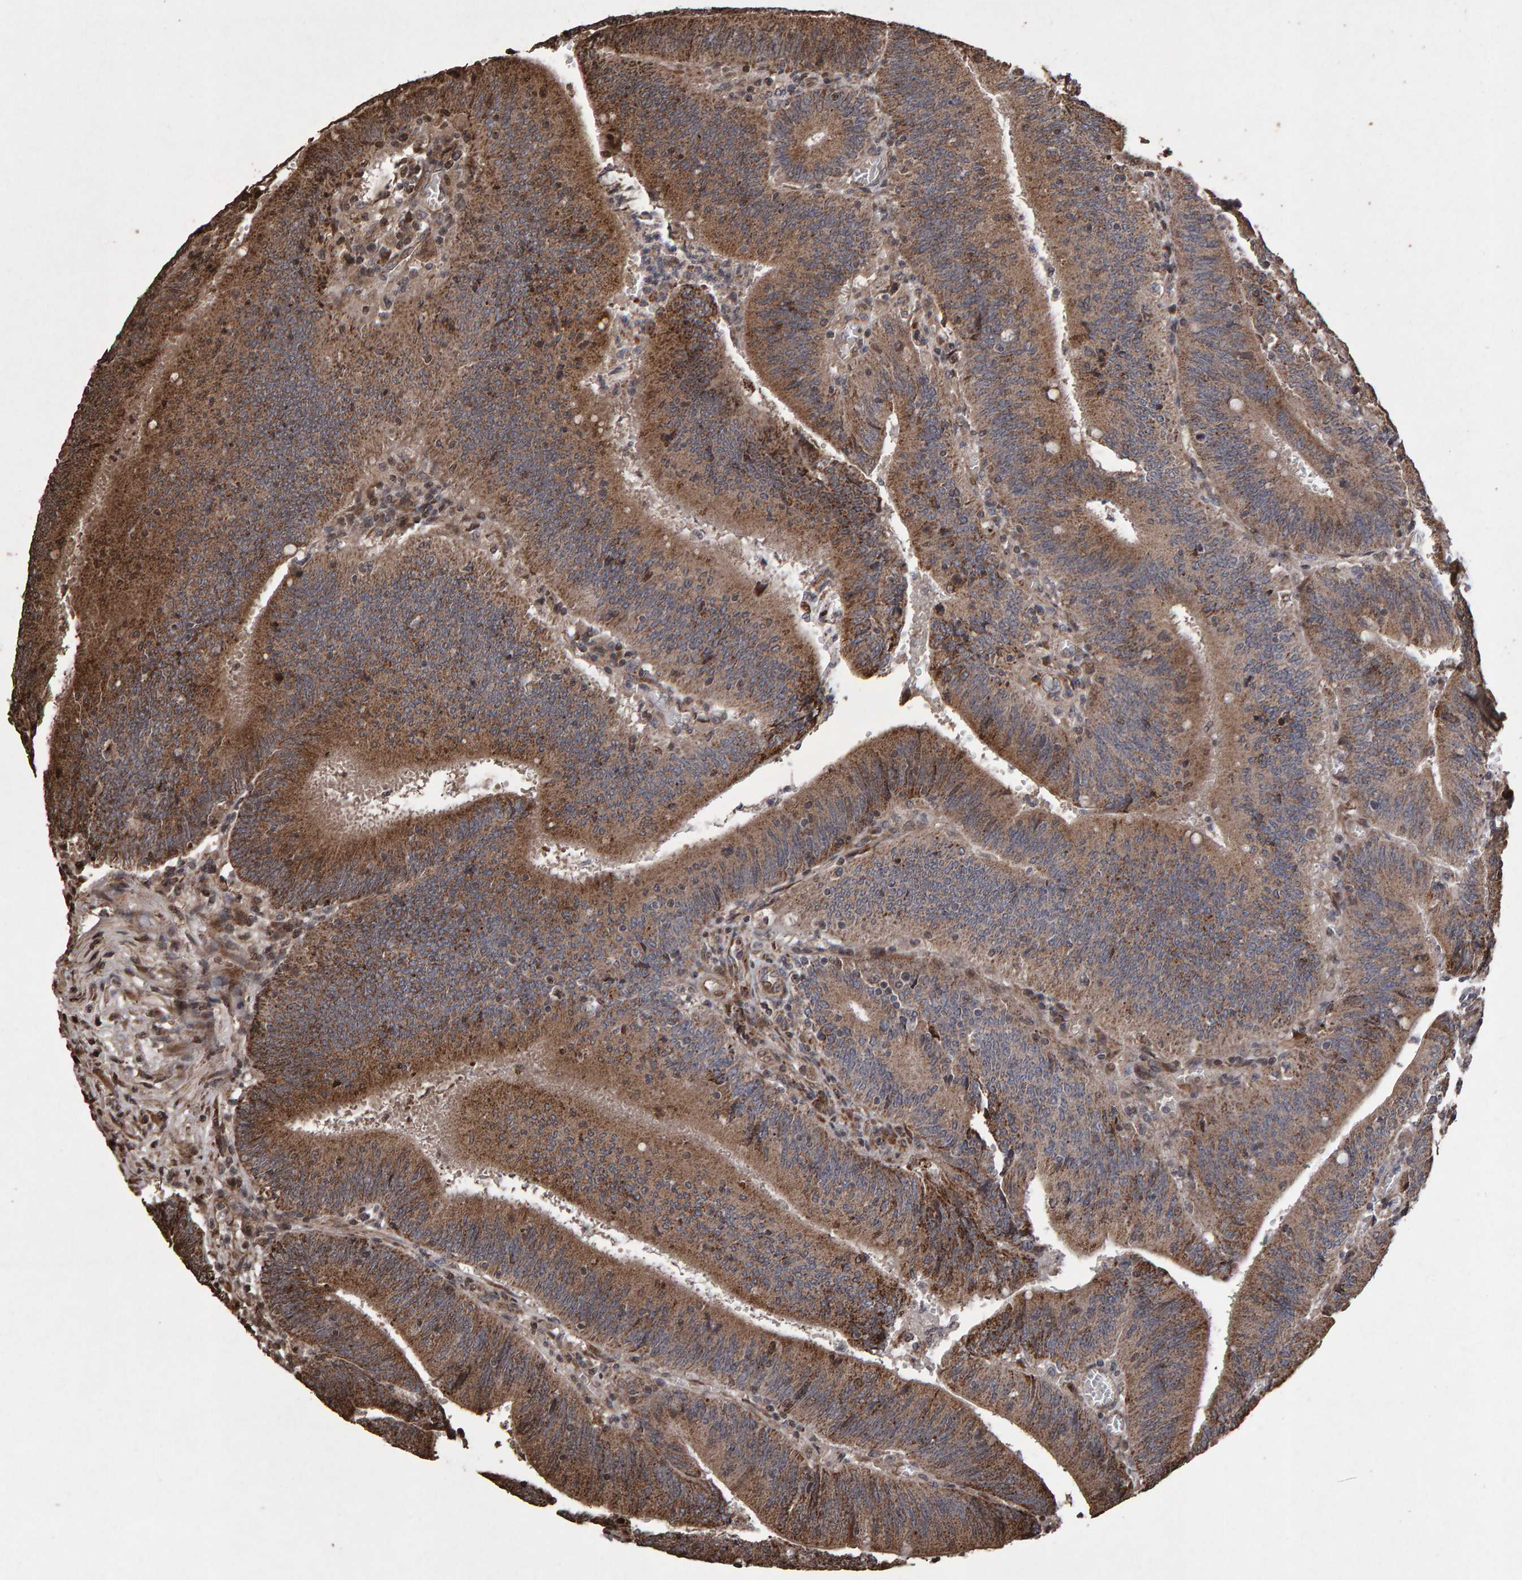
{"staining": {"intensity": "moderate", "quantity": ">75%", "location": "cytoplasmic/membranous"}, "tissue": "colorectal cancer", "cell_type": "Tumor cells", "image_type": "cancer", "snomed": [{"axis": "morphology", "description": "Normal tissue, NOS"}, {"axis": "morphology", "description": "Adenocarcinoma, NOS"}, {"axis": "topography", "description": "Rectum"}], "caption": "Colorectal cancer tissue reveals moderate cytoplasmic/membranous positivity in approximately >75% of tumor cells, visualized by immunohistochemistry. (DAB (3,3'-diaminobenzidine) = brown stain, brightfield microscopy at high magnification).", "gene": "OSBP2", "patient": {"sex": "female", "age": 66}}